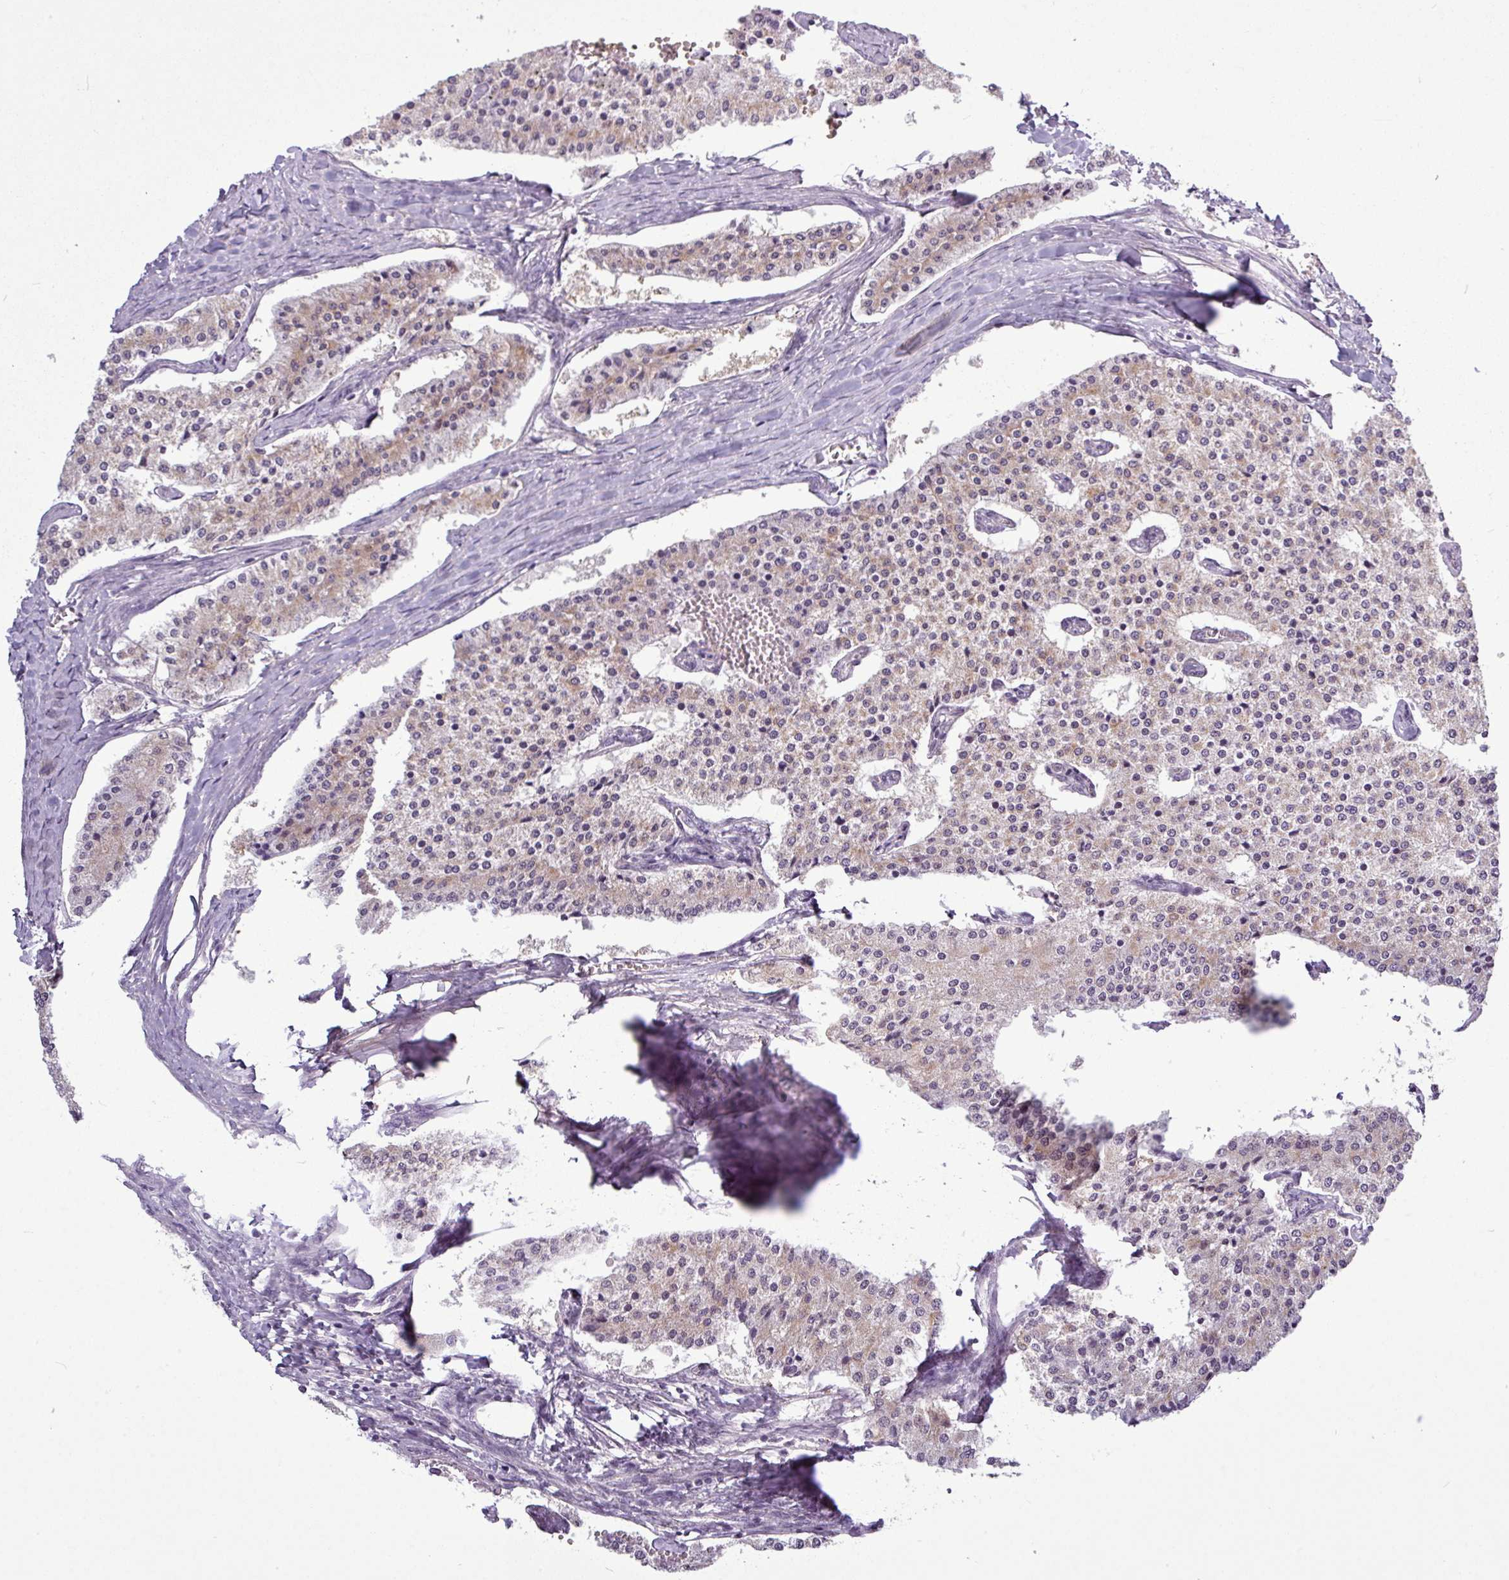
{"staining": {"intensity": "weak", "quantity": "25%-75%", "location": "cytoplasmic/membranous"}, "tissue": "carcinoid", "cell_type": "Tumor cells", "image_type": "cancer", "snomed": [{"axis": "morphology", "description": "Carcinoid, malignant, NOS"}, {"axis": "topography", "description": "Colon"}], "caption": "A brown stain highlights weak cytoplasmic/membranous staining of a protein in carcinoid tumor cells.", "gene": "ZNF217", "patient": {"sex": "female", "age": 52}}